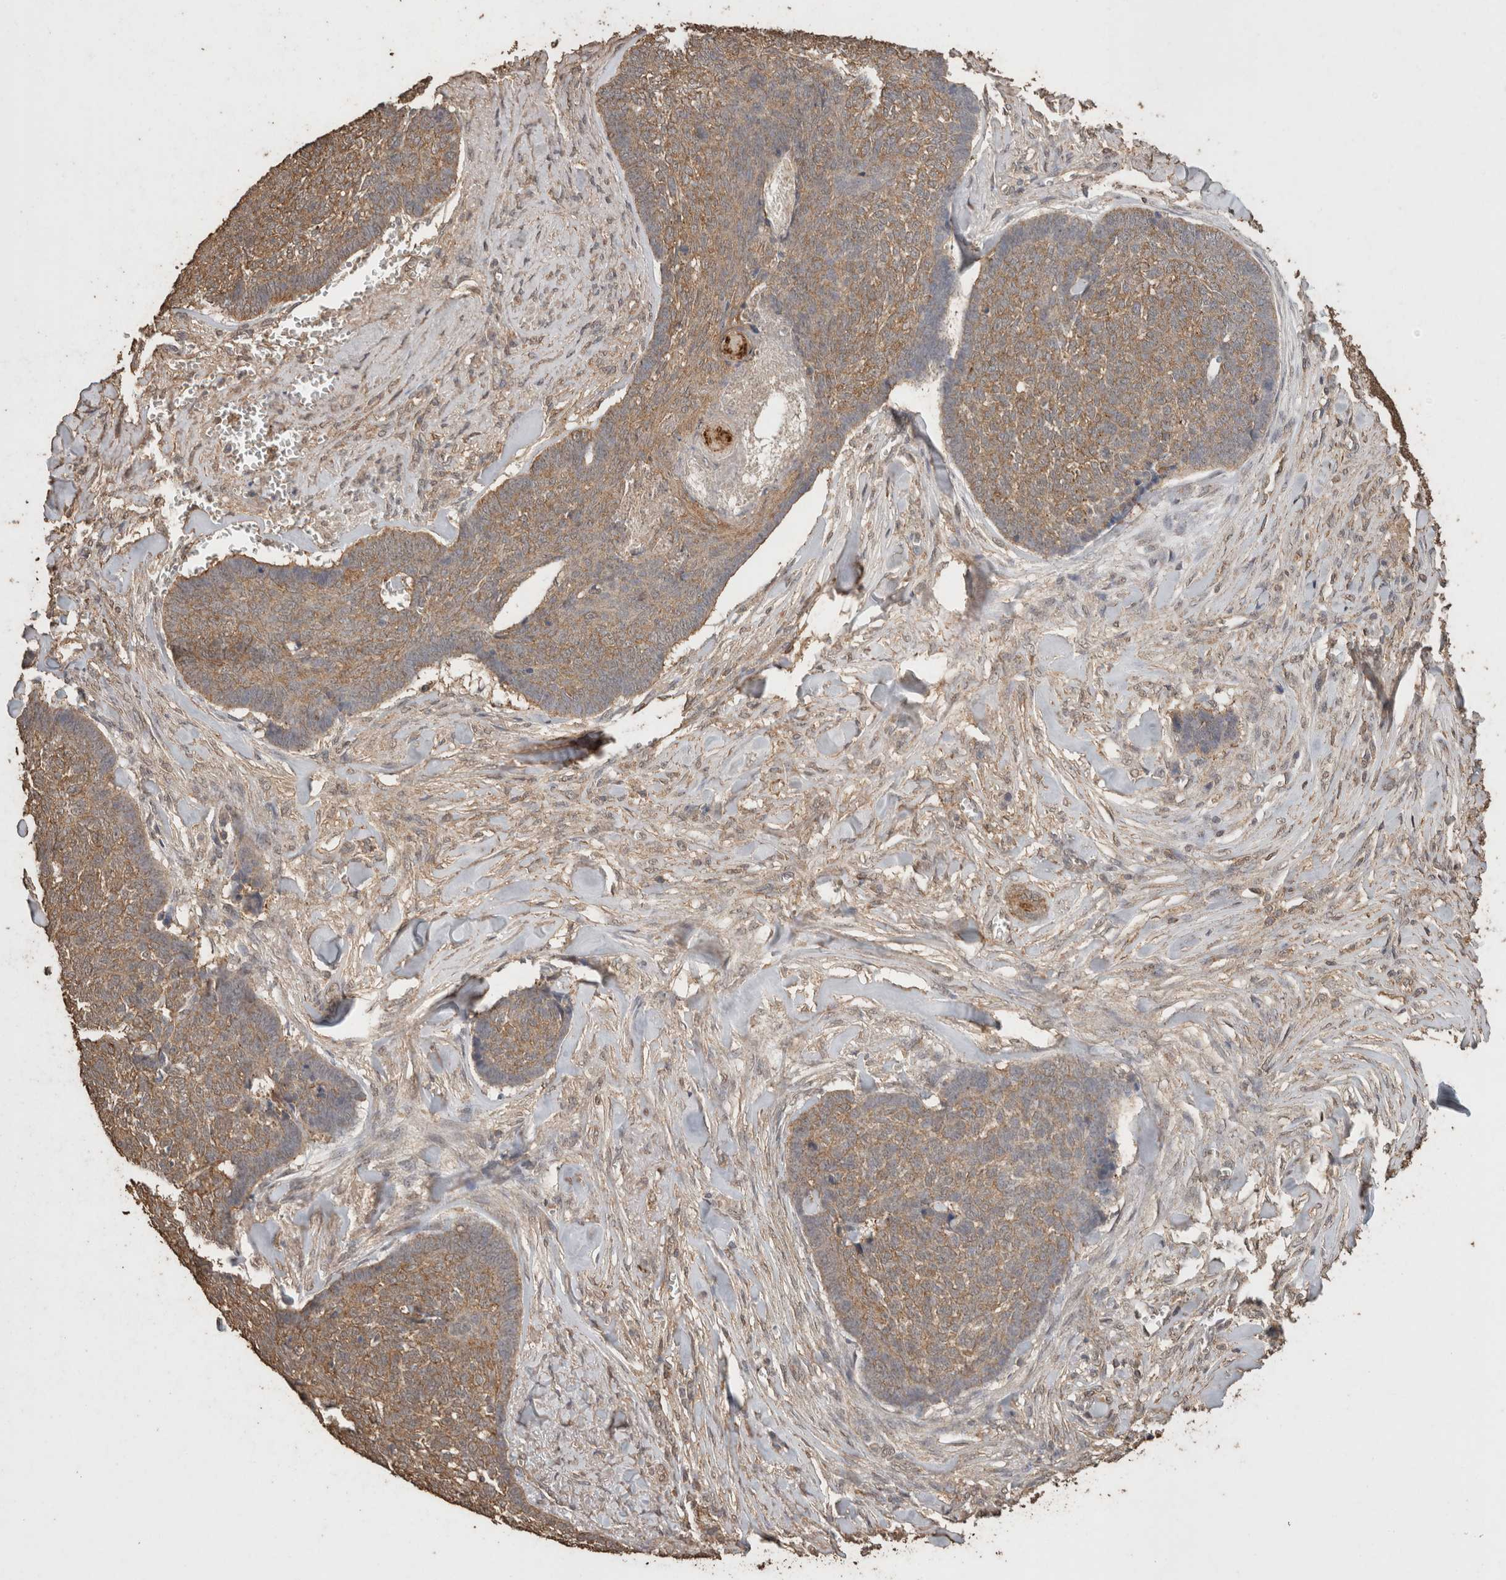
{"staining": {"intensity": "moderate", "quantity": ">75%", "location": "cytoplasmic/membranous"}, "tissue": "skin cancer", "cell_type": "Tumor cells", "image_type": "cancer", "snomed": [{"axis": "morphology", "description": "Basal cell carcinoma"}, {"axis": "topography", "description": "Skin"}], "caption": "Approximately >75% of tumor cells in skin cancer (basal cell carcinoma) reveal moderate cytoplasmic/membranous protein expression as visualized by brown immunohistochemical staining.", "gene": "CX3CL1", "patient": {"sex": "male", "age": 84}}